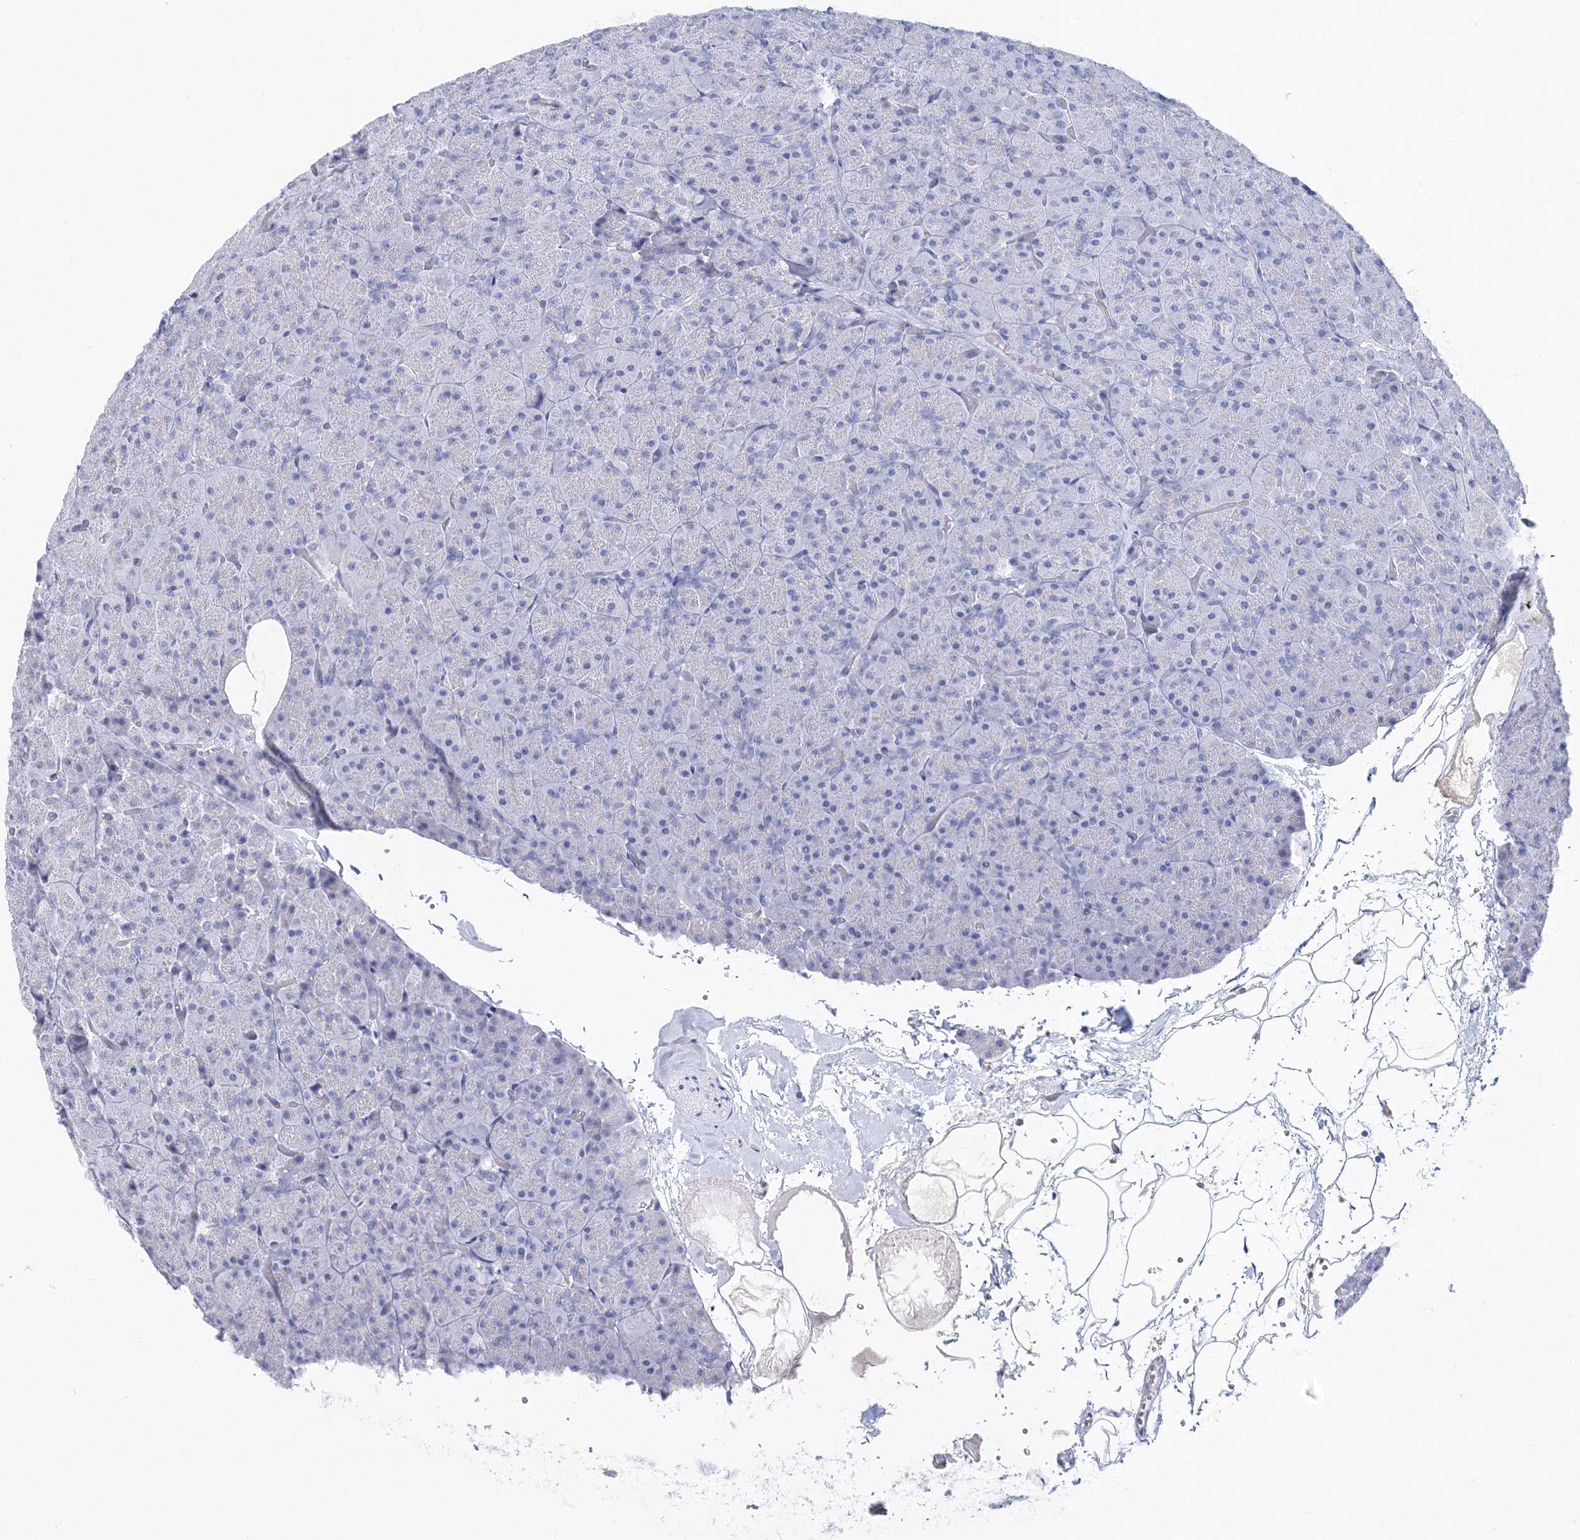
{"staining": {"intensity": "negative", "quantity": "none", "location": "none"}, "tissue": "pancreas", "cell_type": "Exocrine glandular cells", "image_type": "normal", "snomed": [{"axis": "morphology", "description": "Normal tissue, NOS"}, {"axis": "topography", "description": "Pancreas"}], "caption": "This is a photomicrograph of immunohistochemistry staining of benign pancreas, which shows no staining in exocrine glandular cells.", "gene": "MYOZ2", "patient": {"sex": "male", "age": 36}}